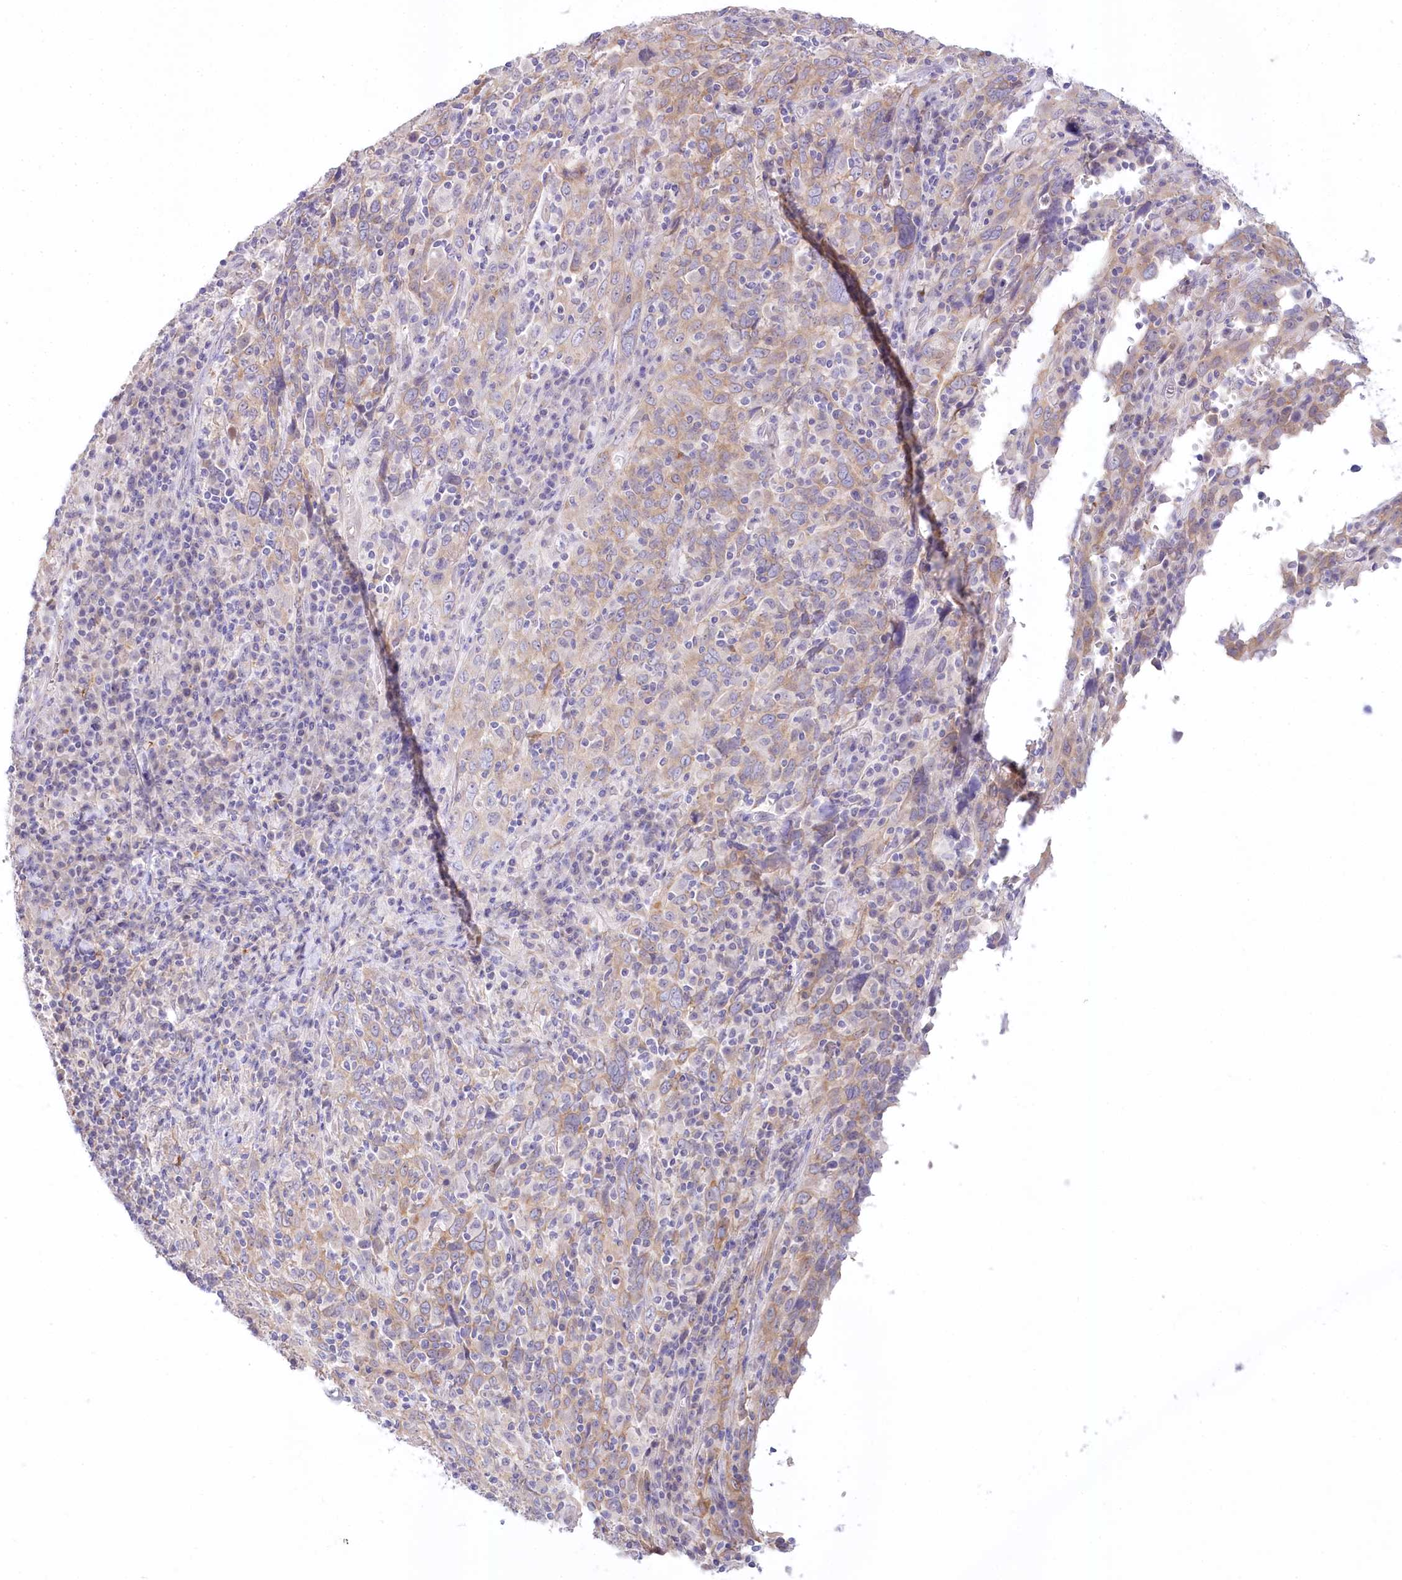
{"staining": {"intensity": "weak", "quantity": ">75%", "location": "cytoplasmic/membranous"}, "tissue": "cervical cancer", "cell_type": "Tumor cells", "image_type": "cancer", "snomed": [{"axis": "morphology", "description": "Squamous cell carcinoma, NOS"}, {"axis": "topography", "description": "Cervix"}], "caption": "High-magnification brightfield microscopy of cervical cancer (squamous cell carcinoma) stained with DAB (3,3'-diaminobenzidine) (brown) and counterstained with hematoxylin (blue). tumor cells exhibit weak cytoplasmic/membranous positivity is identified in approximately>75% of cells. Using DAB (brown) and hematoxylin (blue) stains, captured at high magnification using brightfield microscopy.", "gene": "MYOZ1", "patient": {"sex": "female", "age": 46}}